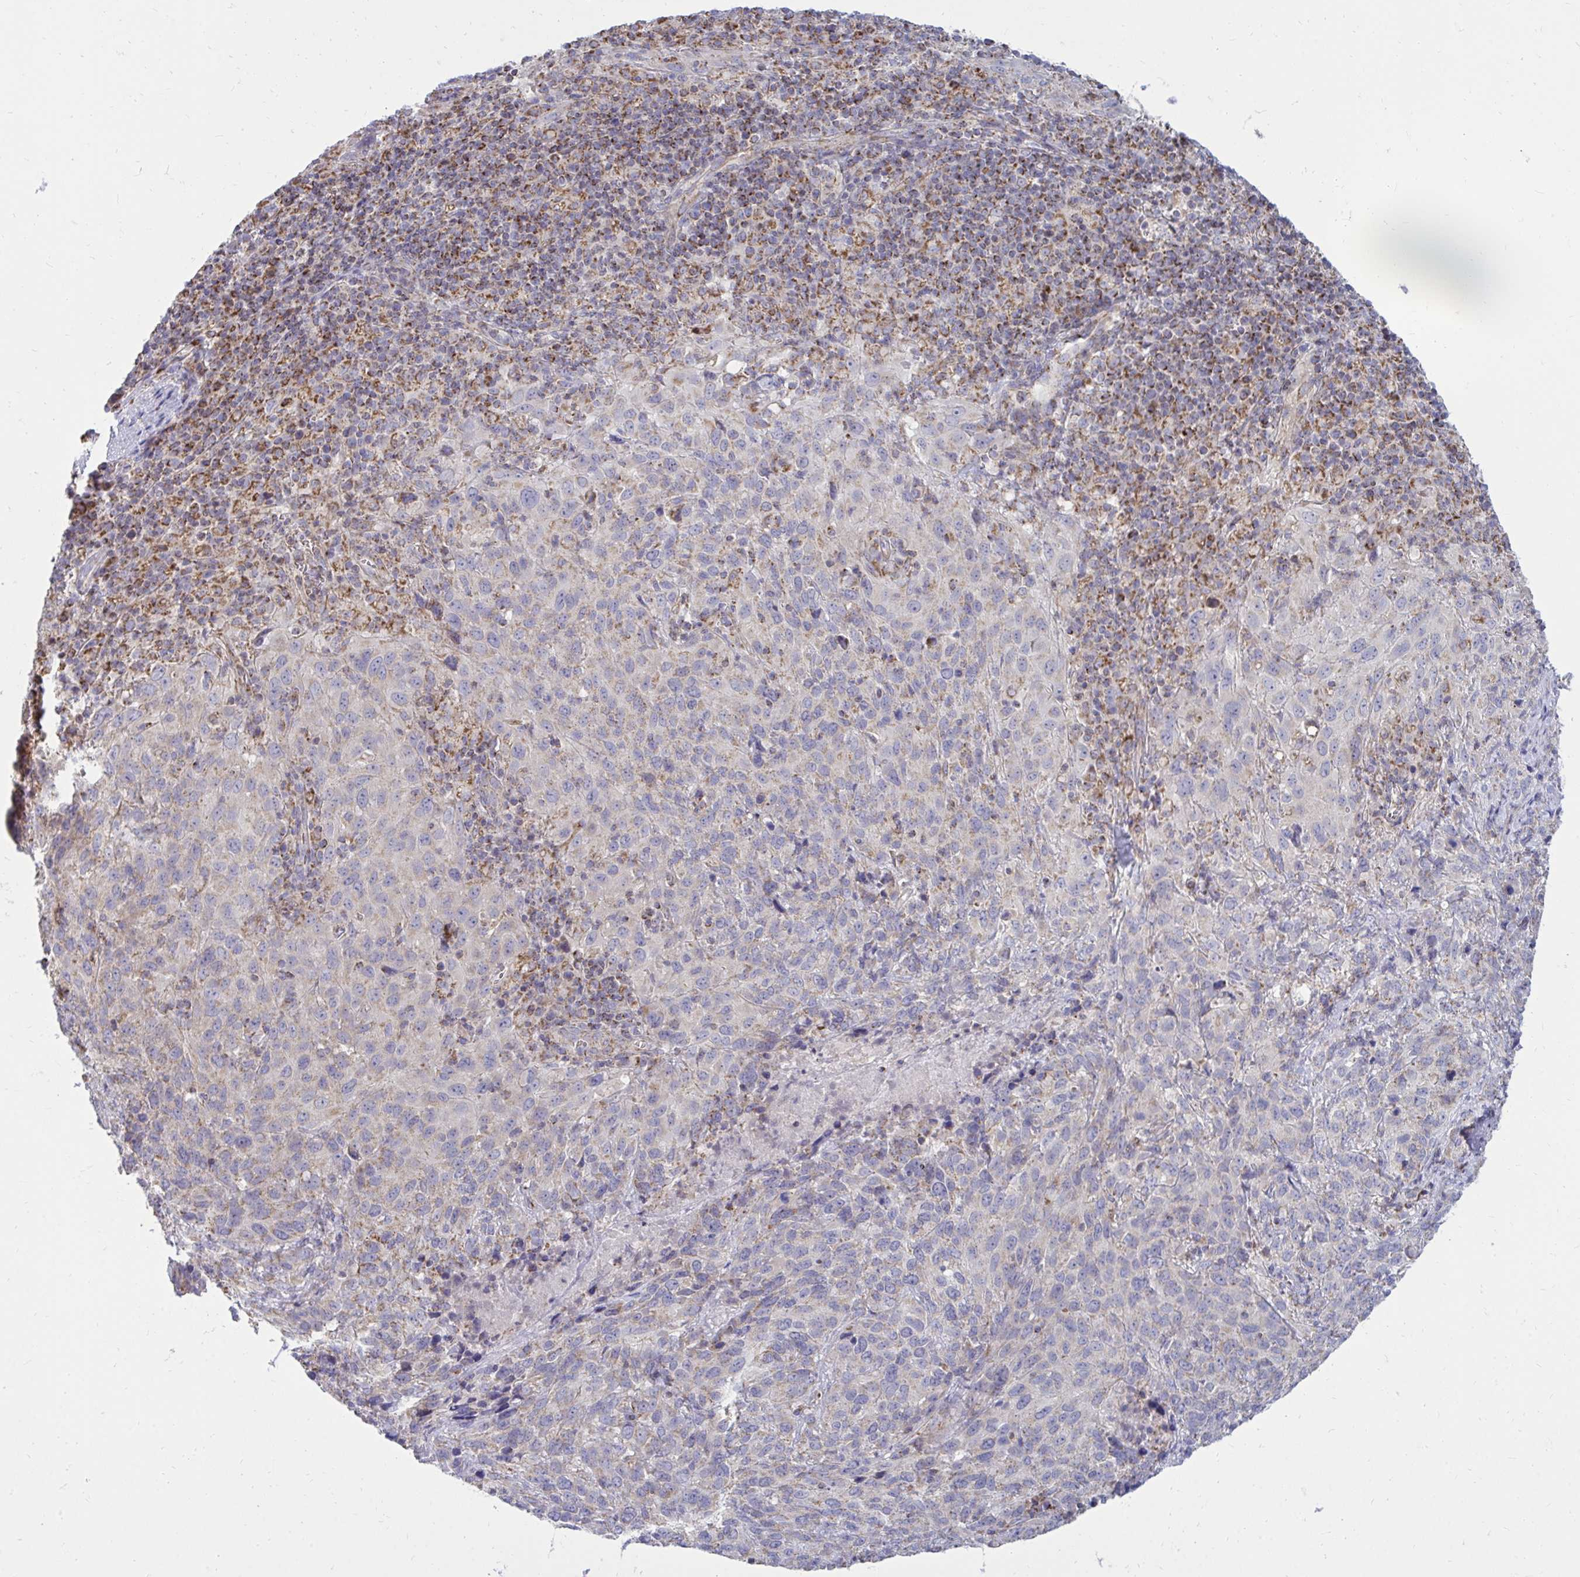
{"staining": {"intensity": "weak", "quantity": "<25%", "location": "cytoplasmic/membranous"}, "tissue": "cervical cancer", "cell_type": "Tumor cells", "image_type": "cancer", "snomed": [{"axis": "morphology", "description": "Squamous cell carcinoma, NOS"}, {"axis": "topography", "description": "Cervix"}], "caption": "DAB immunohistochemical staining of human cervical cancer (squamous cell carcinoma) shows no significant positivity in tumor cells.", "gene": "OR10R2", "patient": {"sex": "female", "age": 51}}